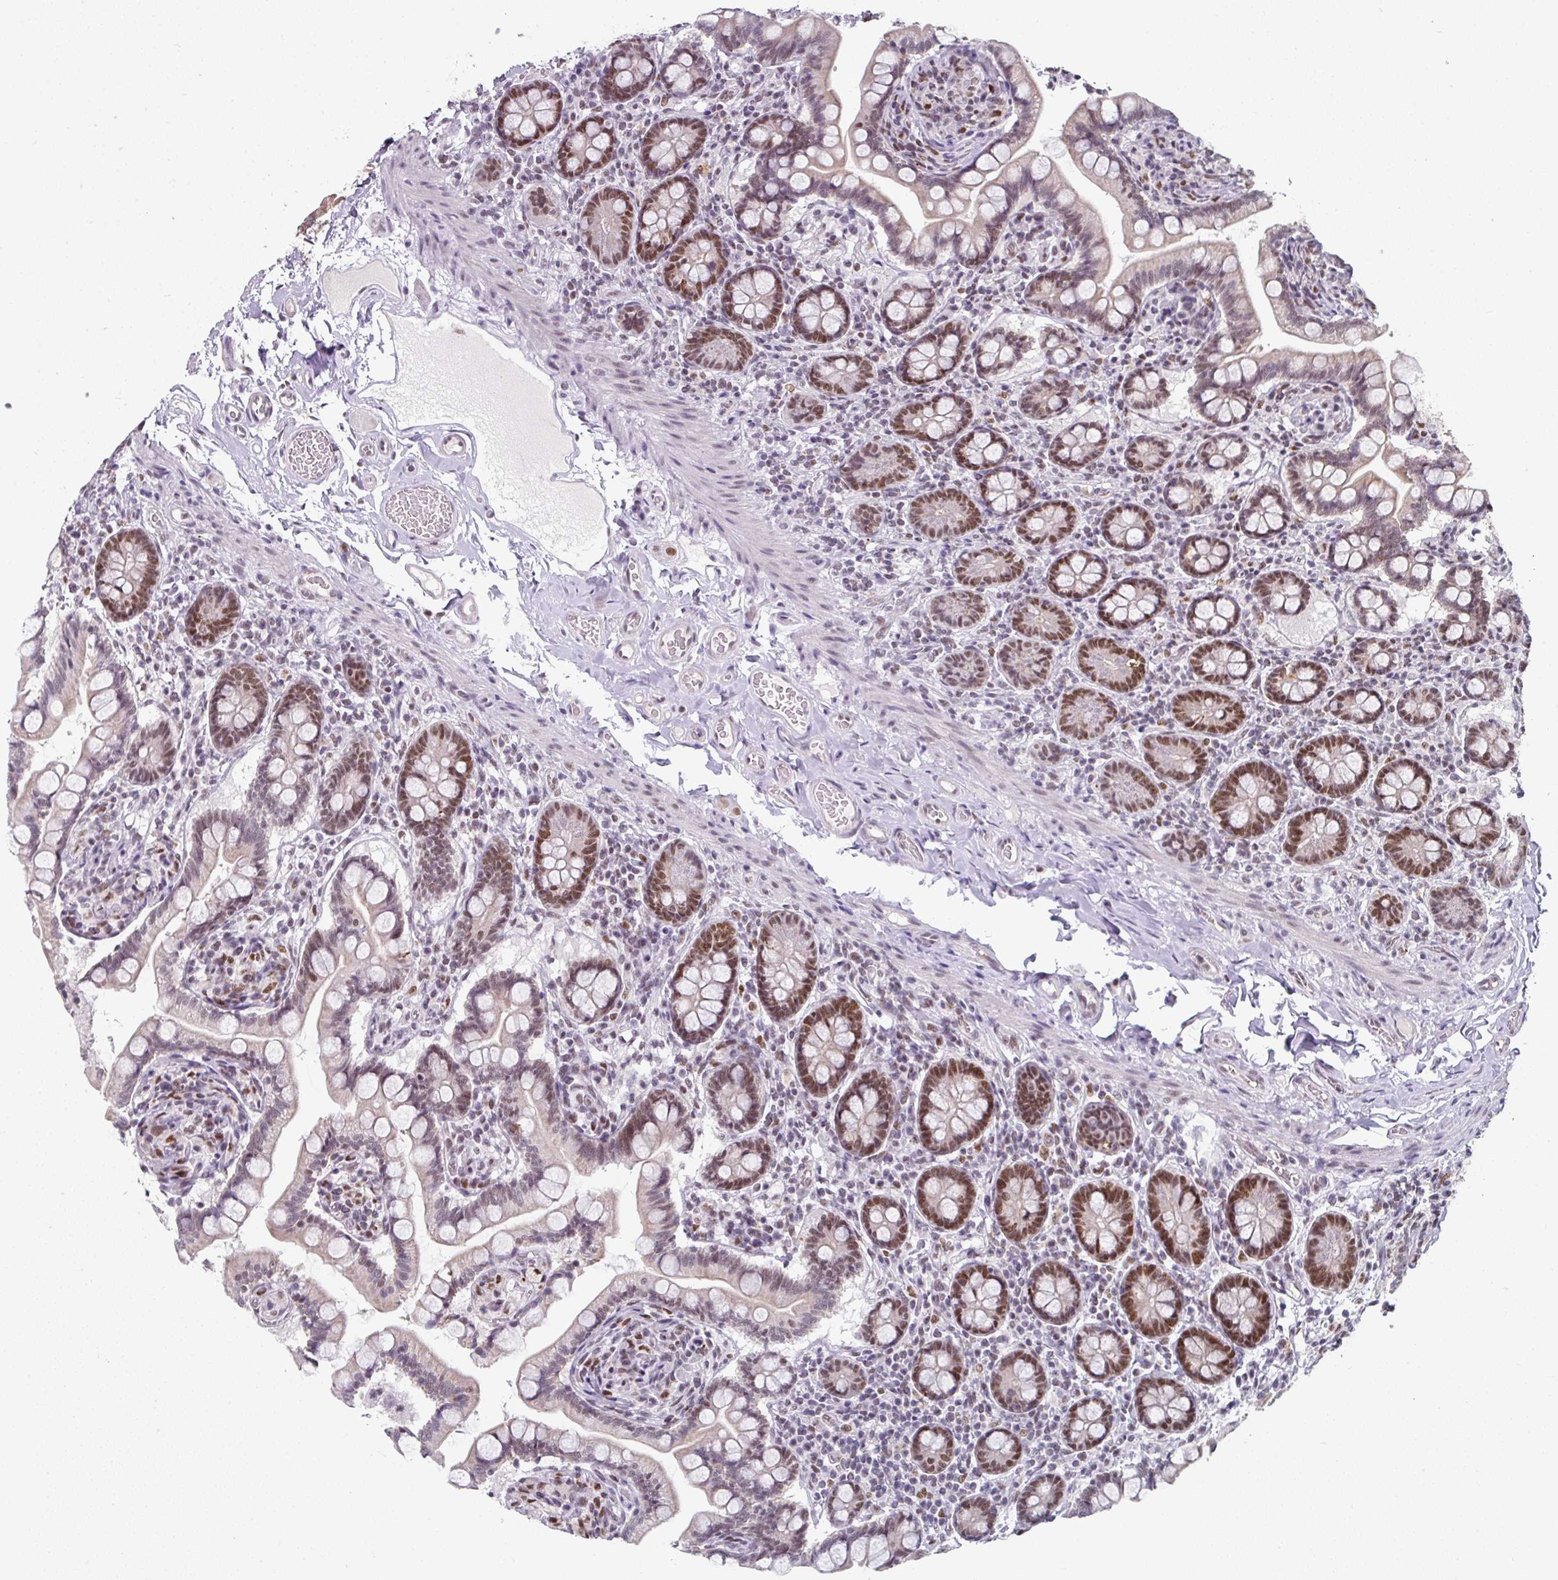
{"staining": {"intensity": "moderate", "quantity": ">75%", "location": "cytoplasmic/membranous,nuclear"}, "tissue": "small intestine", "cell_type": "Glandular cells", "image_type": "normal", "snomed": [{"axis": "morphology", "description": "Normal tissue, NOS"}, {"axis": "topography", "description": "Small intestine"}], "caption": "Immunohistochemistry image of benign small intestine: human small intestine stained using immunohistochemistry (IHC) demonstrates medium levels of moderate protein expression localized specifically in the cytoplasmic/membranous,nuclear of glandular cells, appearing as a cytoplasmic/membranous,nuclear brown color.", "gene": "ENSG00000283782", "patient": {"sex": "female", "age": 64}}